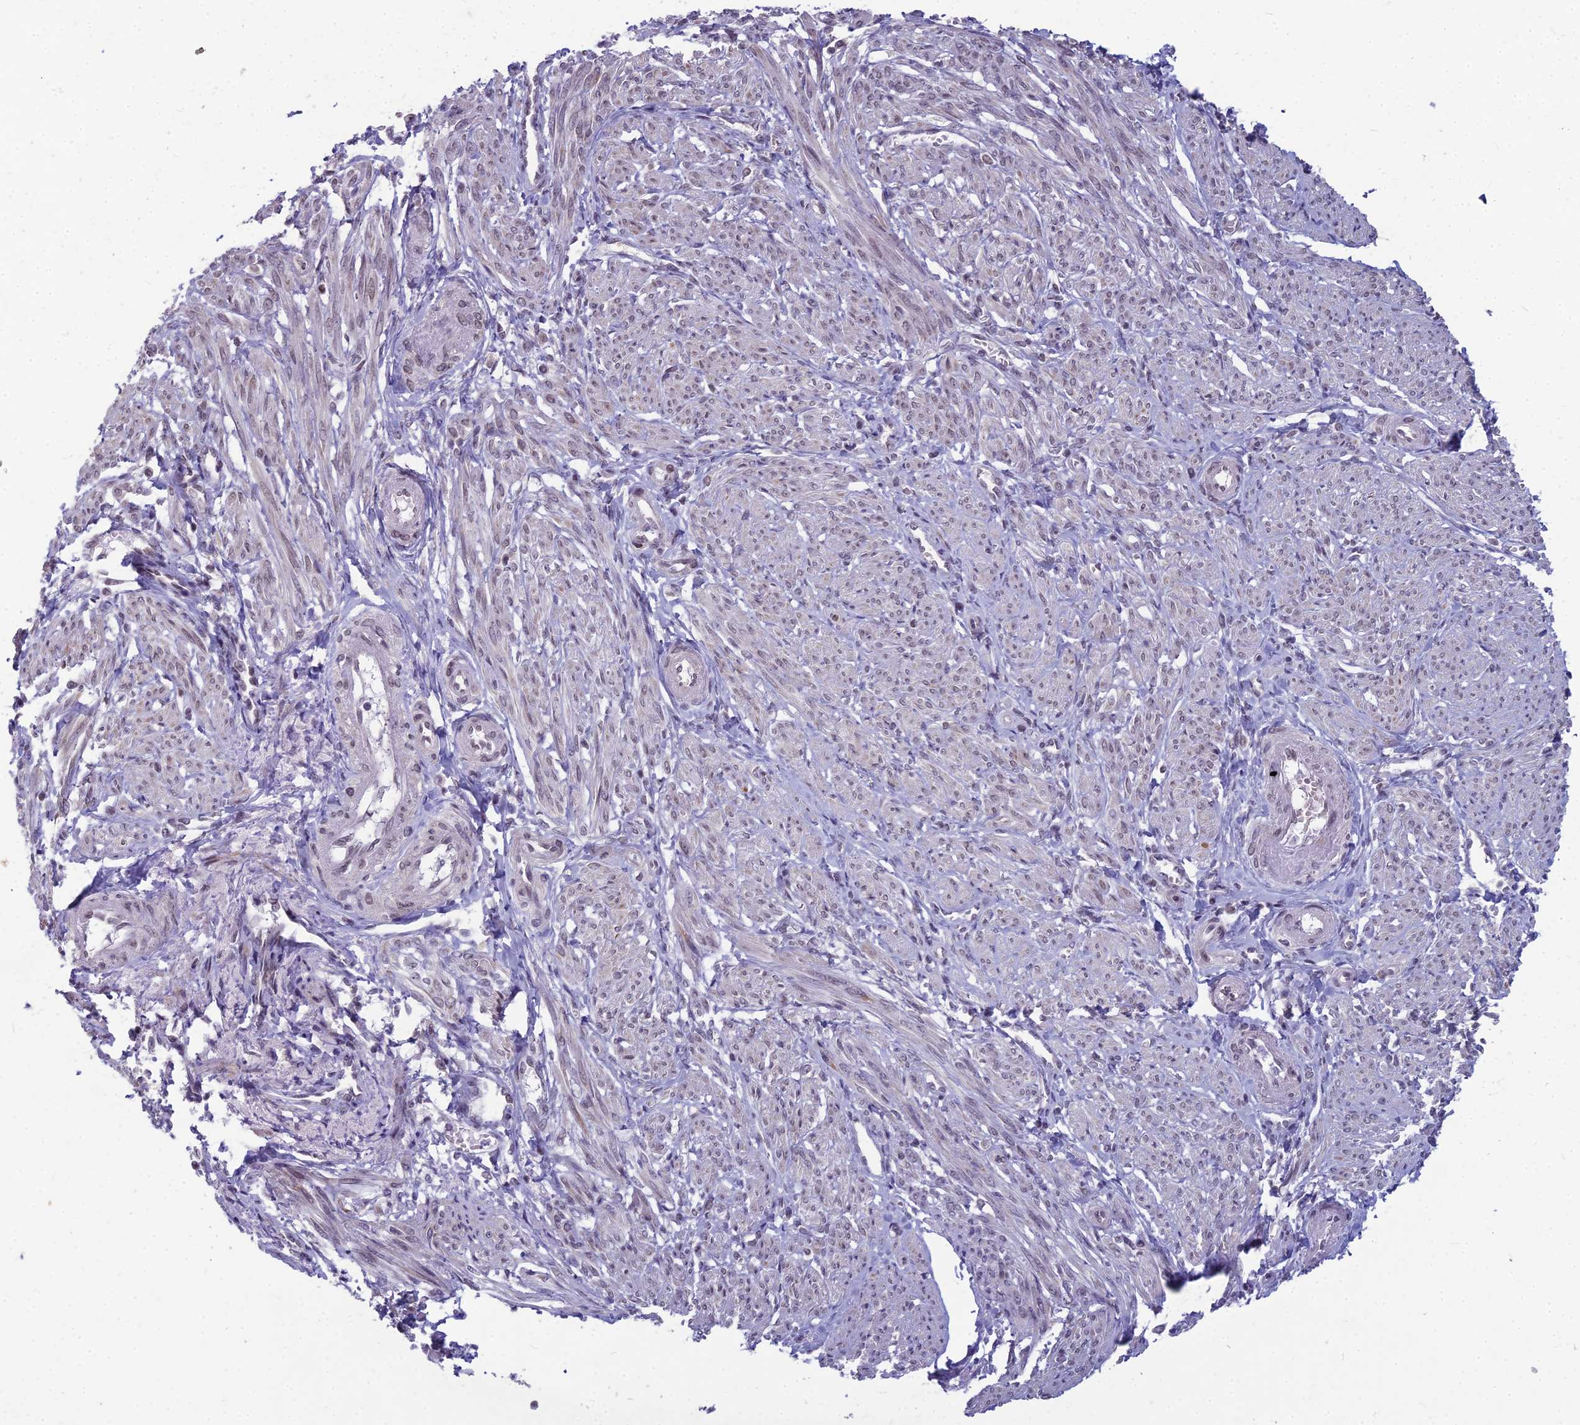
{"staining": {"intensity": "moderate", "quantity": "<25%", "location": "cytoplasmic/membranous,nuclear"}, "tissue": "smooth muscle", "cell_type": "Smooth muscle cells", "image_type": "normal", "snomed": [{"axis": "morphology", "description": "Normal tissue, NOS"}, {"axis": "topography", "description": "Smooth muscle"}], "caption": "A brown stain highlights moderate cytoplasmic/membranous,nuclear staining of a protein in smooth muscle cells of unremarkable human smooth muscle.", "gene": "KAT7", "patient": {"sex": "female", "age": 39}}